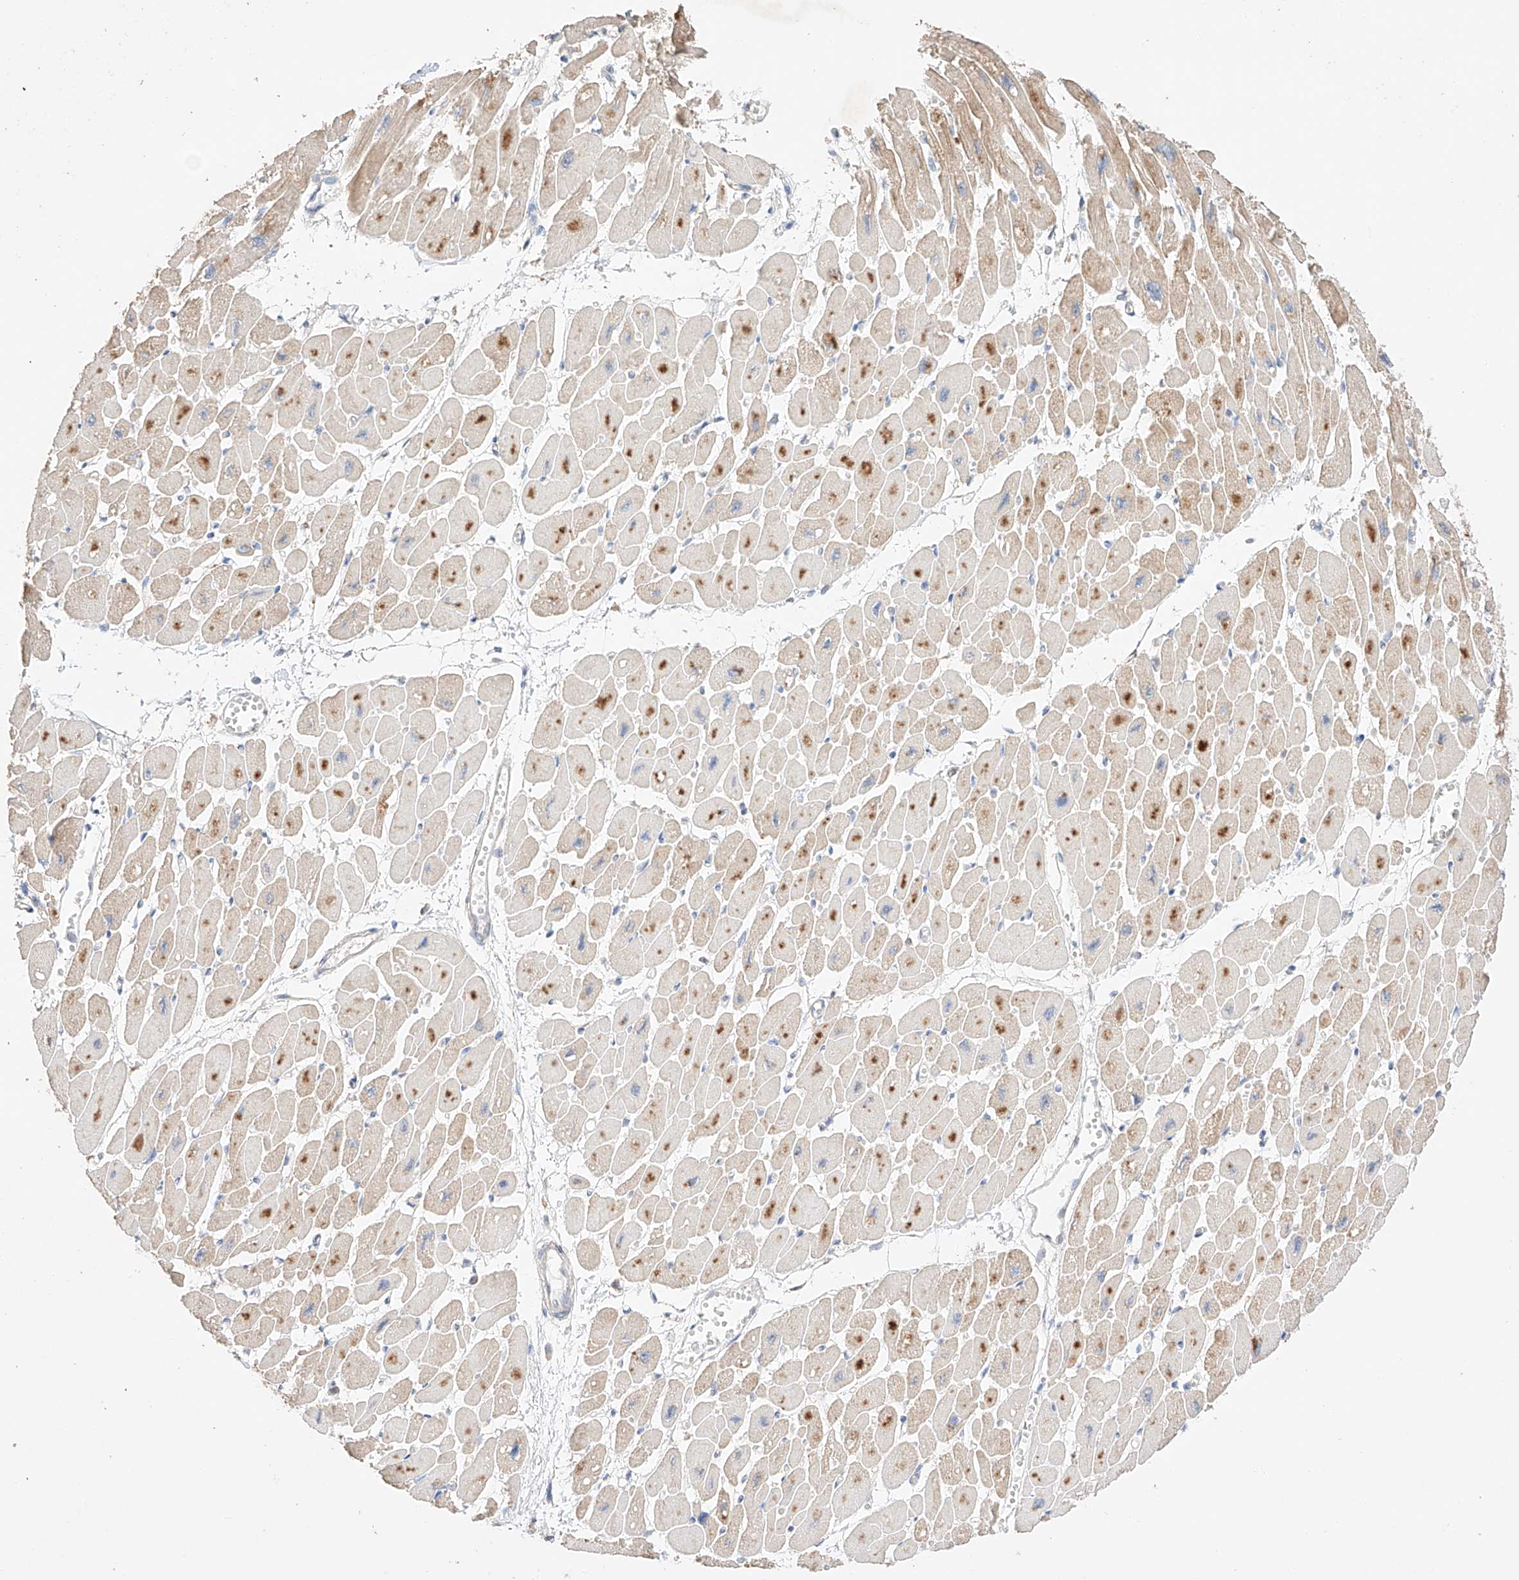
{"staining": {"intensity": "moderate", "quantity": "25%-75%", "location": "cytoplasmic/membranous"}, "tissue": "heart muscle", "cell_type": "Cardiomyocytes", "image_type": "normal", "snomed": [{"axis": "morphology", "description": "Normal tissue, NOS"}, {"axis": "topography", "description": "Heart"}], "caption": "Immunohistochemical staining of unremarkable human heart muscle demonstrates medium levels of moderate cytoplasmic/membranous staining in approximately 25%-75% of cardiomyocytes. (Stains: DAB (3,3'-diaminobenzidine) in brown, nuclei in blue, Microscopy: brightfield microscopy at high magnification).", "gene": "APIP", "patient": {"sex": "female", "age": 54}}